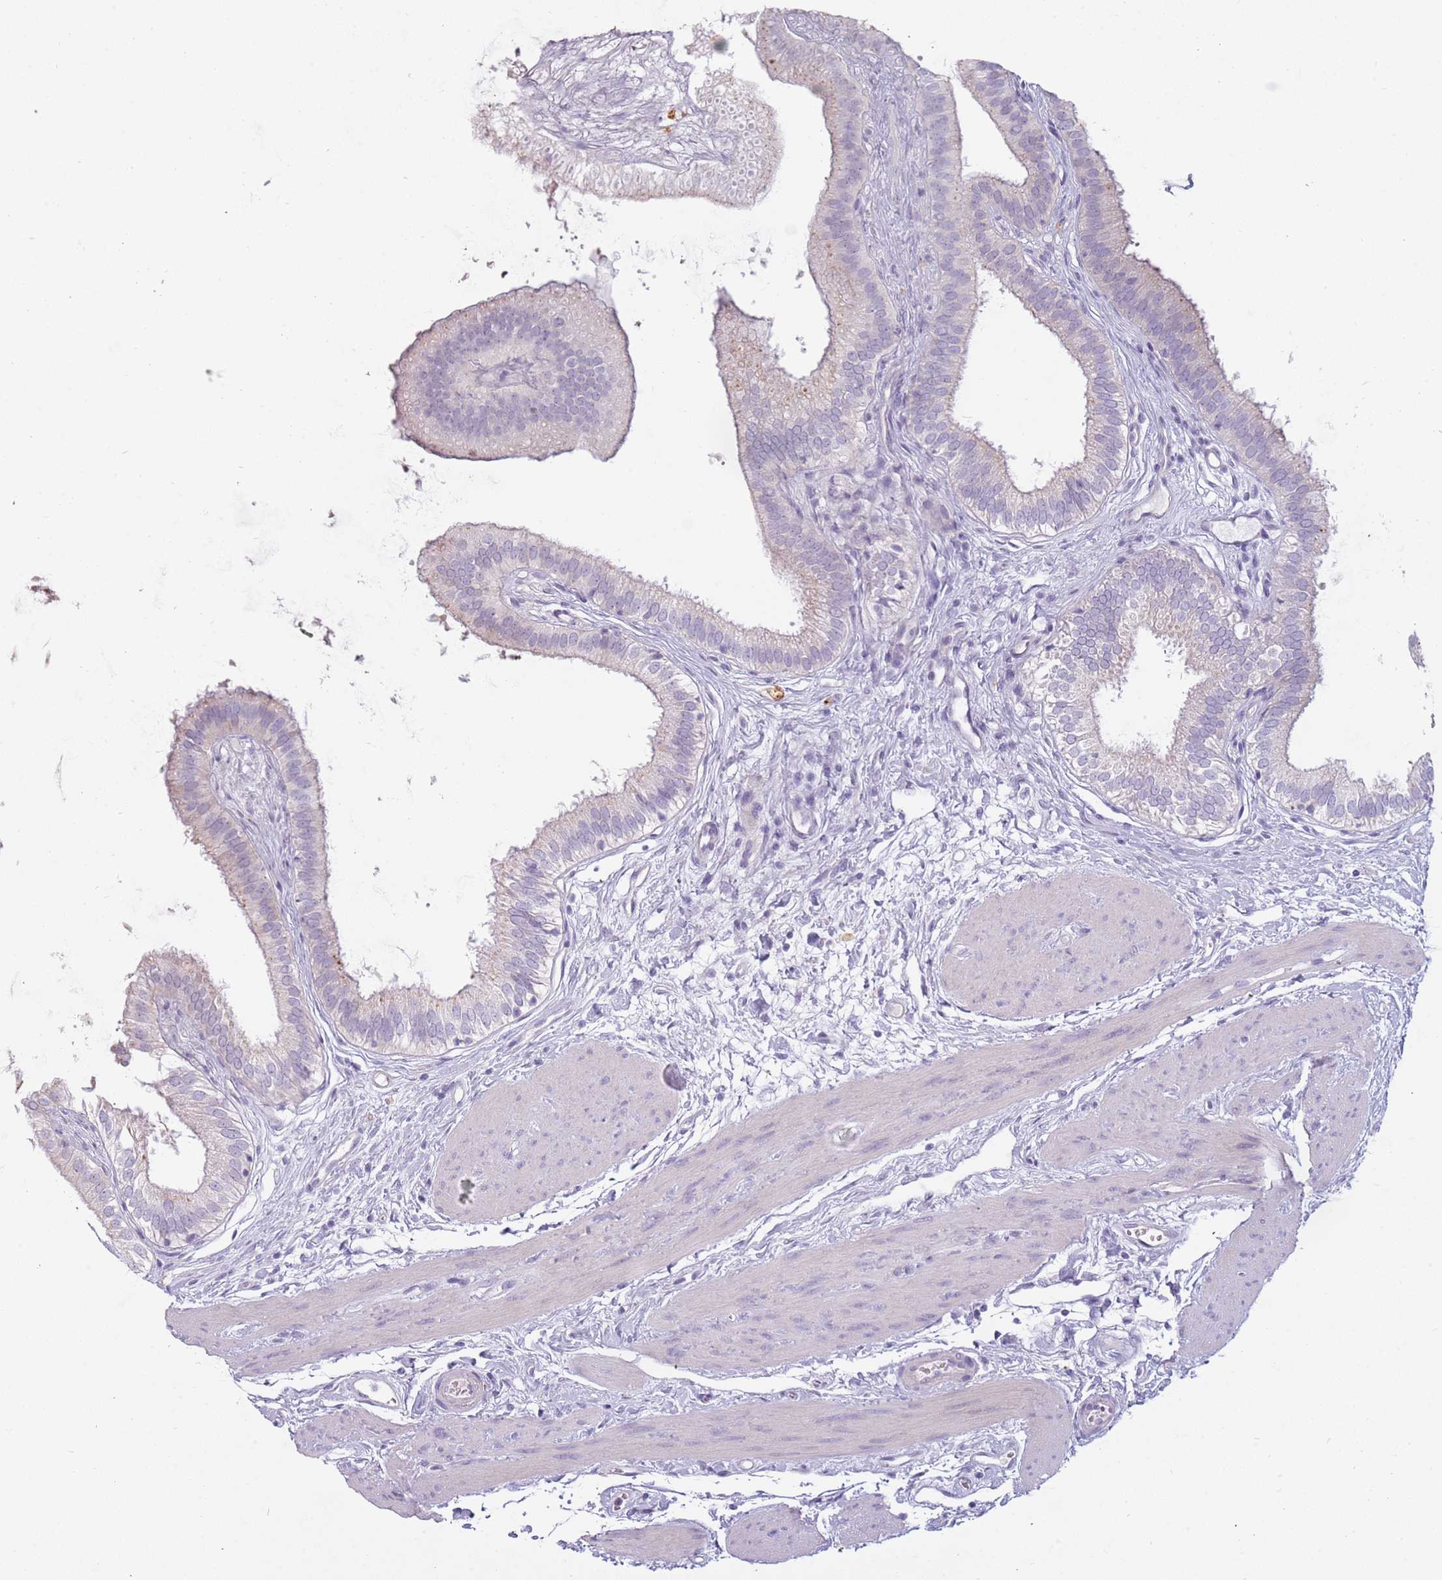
{"staining": {"intensity": "negative", "quantity": "none", "location": "none"}, "tissue": "gallbladder", "cell_type": "Glandular cells", "image_type": "normal", "snomed": [{"axis": "morphology", "description": "Normal tissue, NOS"}, {"axis": "topography", "description": "Gallbladder"}], "caption": "Immunohistochemical staining of benign human gallbladder shows no significant positivity in glandular cells.", "gene": "NWD2", "patient": {"sex": "female", "age": 54}}